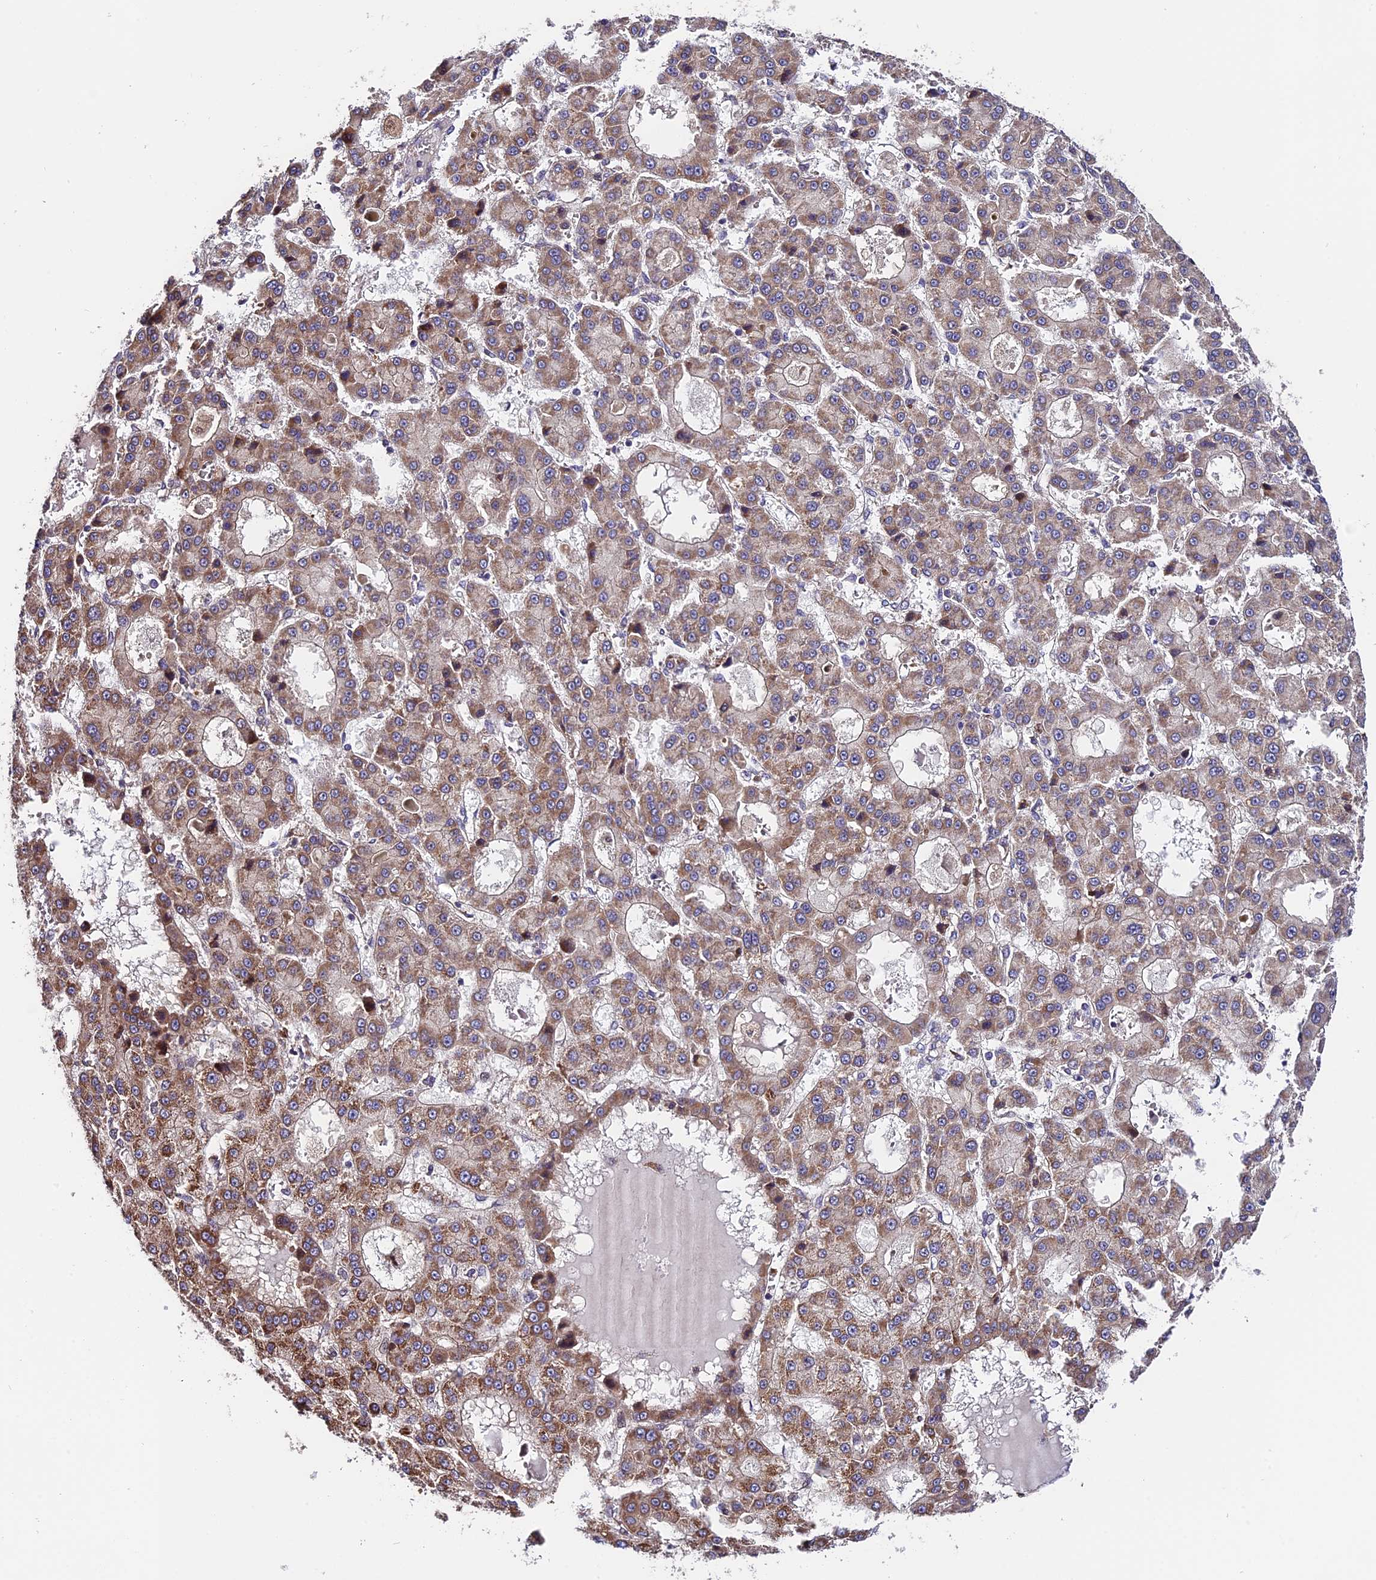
{"staining": {"intensity": "moderate", "quantity": "25%-75%", "location": "cytoplasmic/membranous"}, "tissue": "liver cancer", "cell_type": "Tumor cells", "image_type": "cancer", "snomed": [{"axis": "morphology", "description": "Carcinoma, Hepatocellular, NOS"}, {"axis": "topography", "description": "Liver"}], "caption": "Liver hepatocellular carcinoma tissue shows moderate cytoplasmic/membranous positivity in about 25%-75% of tumor cells The staining was performed using DAB (3,3'-diaminobenzidine), with brown indicating positive protein expression. Nuclei are stained blue with hematoxylin.", "gene": "TRMT1", "patient": {"sex": "male", "age": 70}}